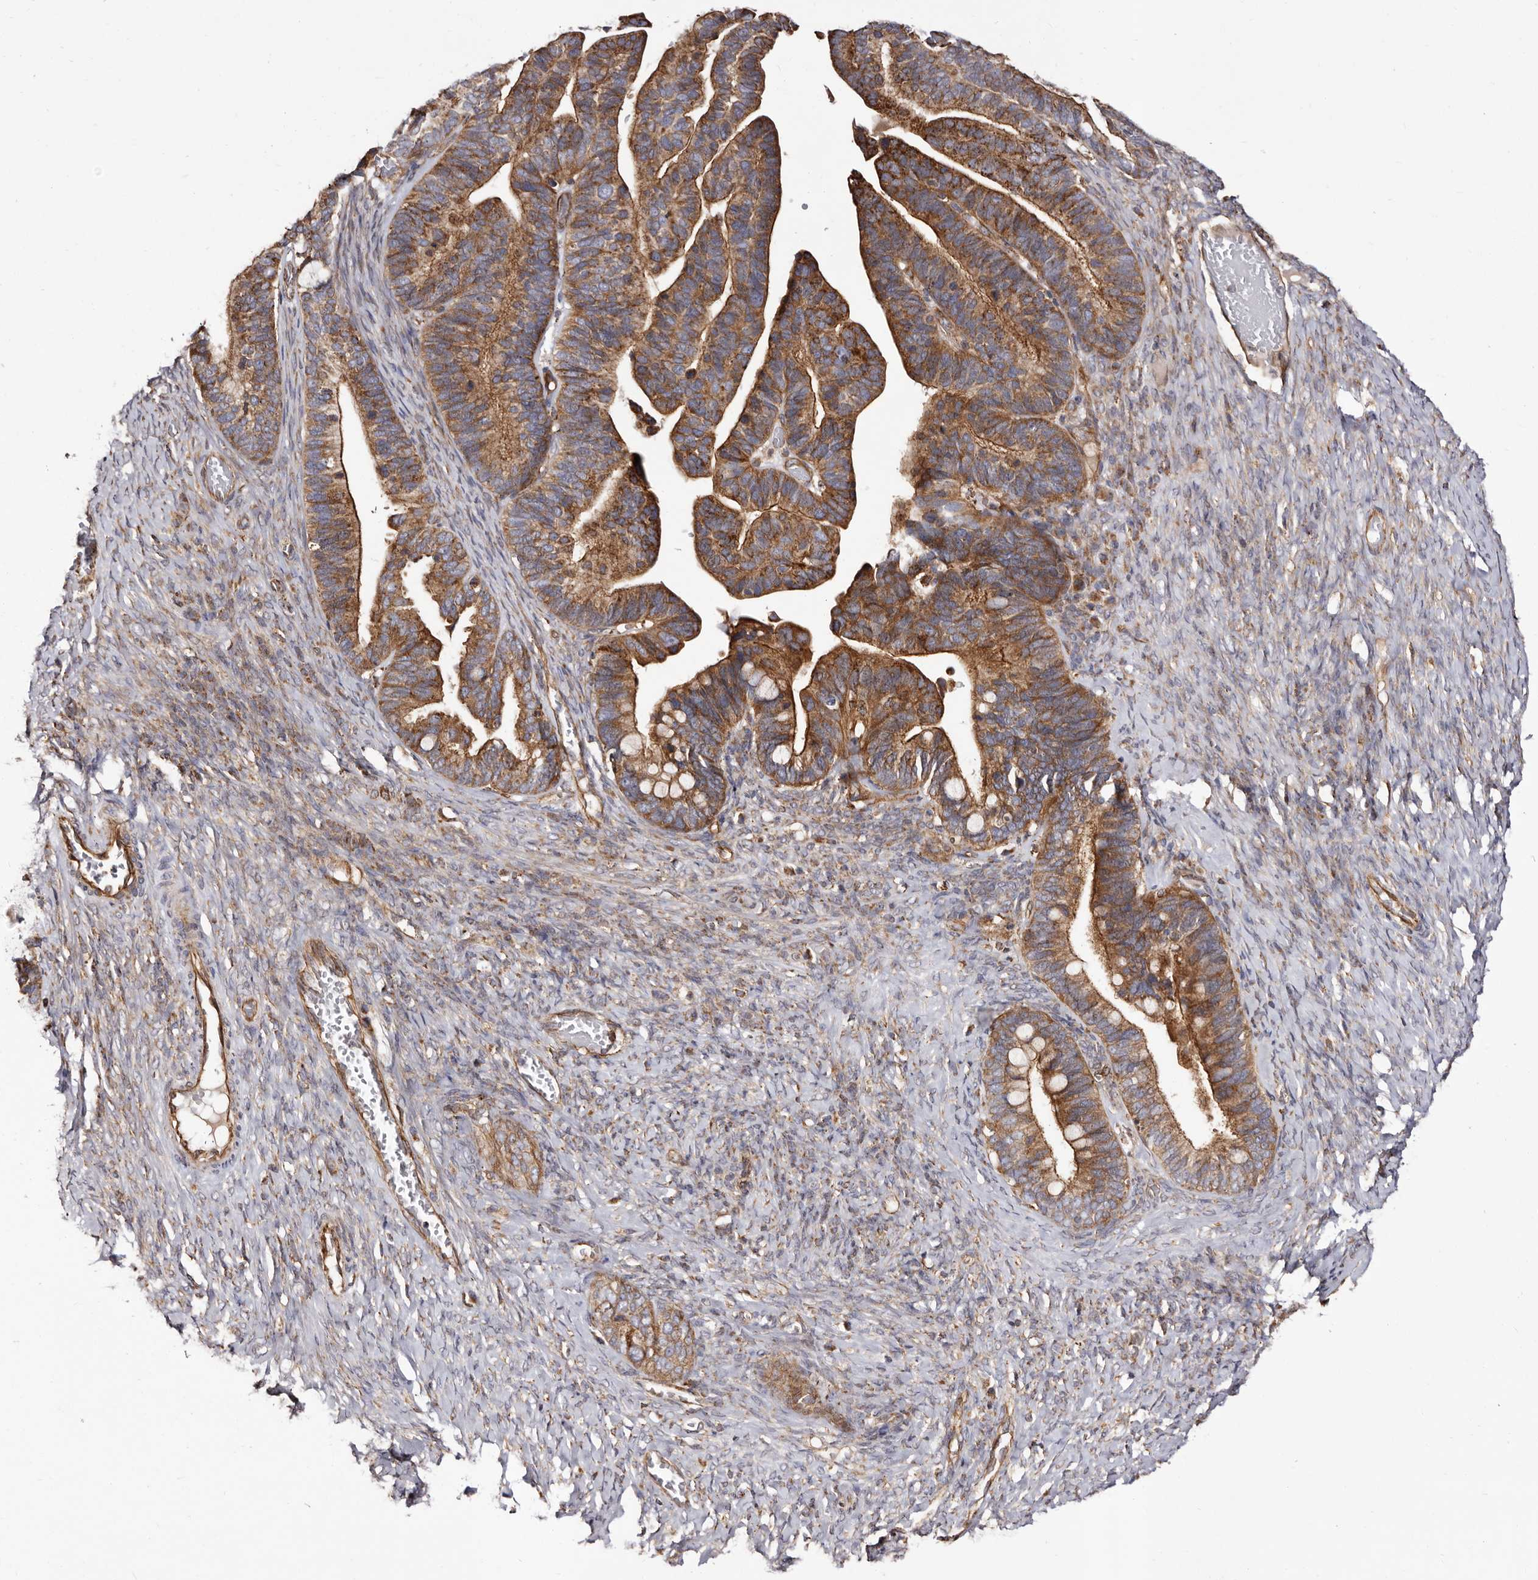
{"staining": {"intensity": "strong", "quantity": ">75%", "location": "cytoplasmic/membranous"}, "tissue": "ovarian cancer", "cell_type": "Tumor cells", "image_type": "cancer", "snomed": [{"axis": "morphology", "description": "Cystadenocarcinoma, serous, NOS"}, {"axis": "topography", "description": "Ovary"}], "caption": "Immunohistochemical staining of ovarian cancer shows high levels of strong cytoplasmic/membranous protein staining in about >75% of tumor cells.", "gene": "LUZP1", "patient": {"sex": "female", "age": 56}}